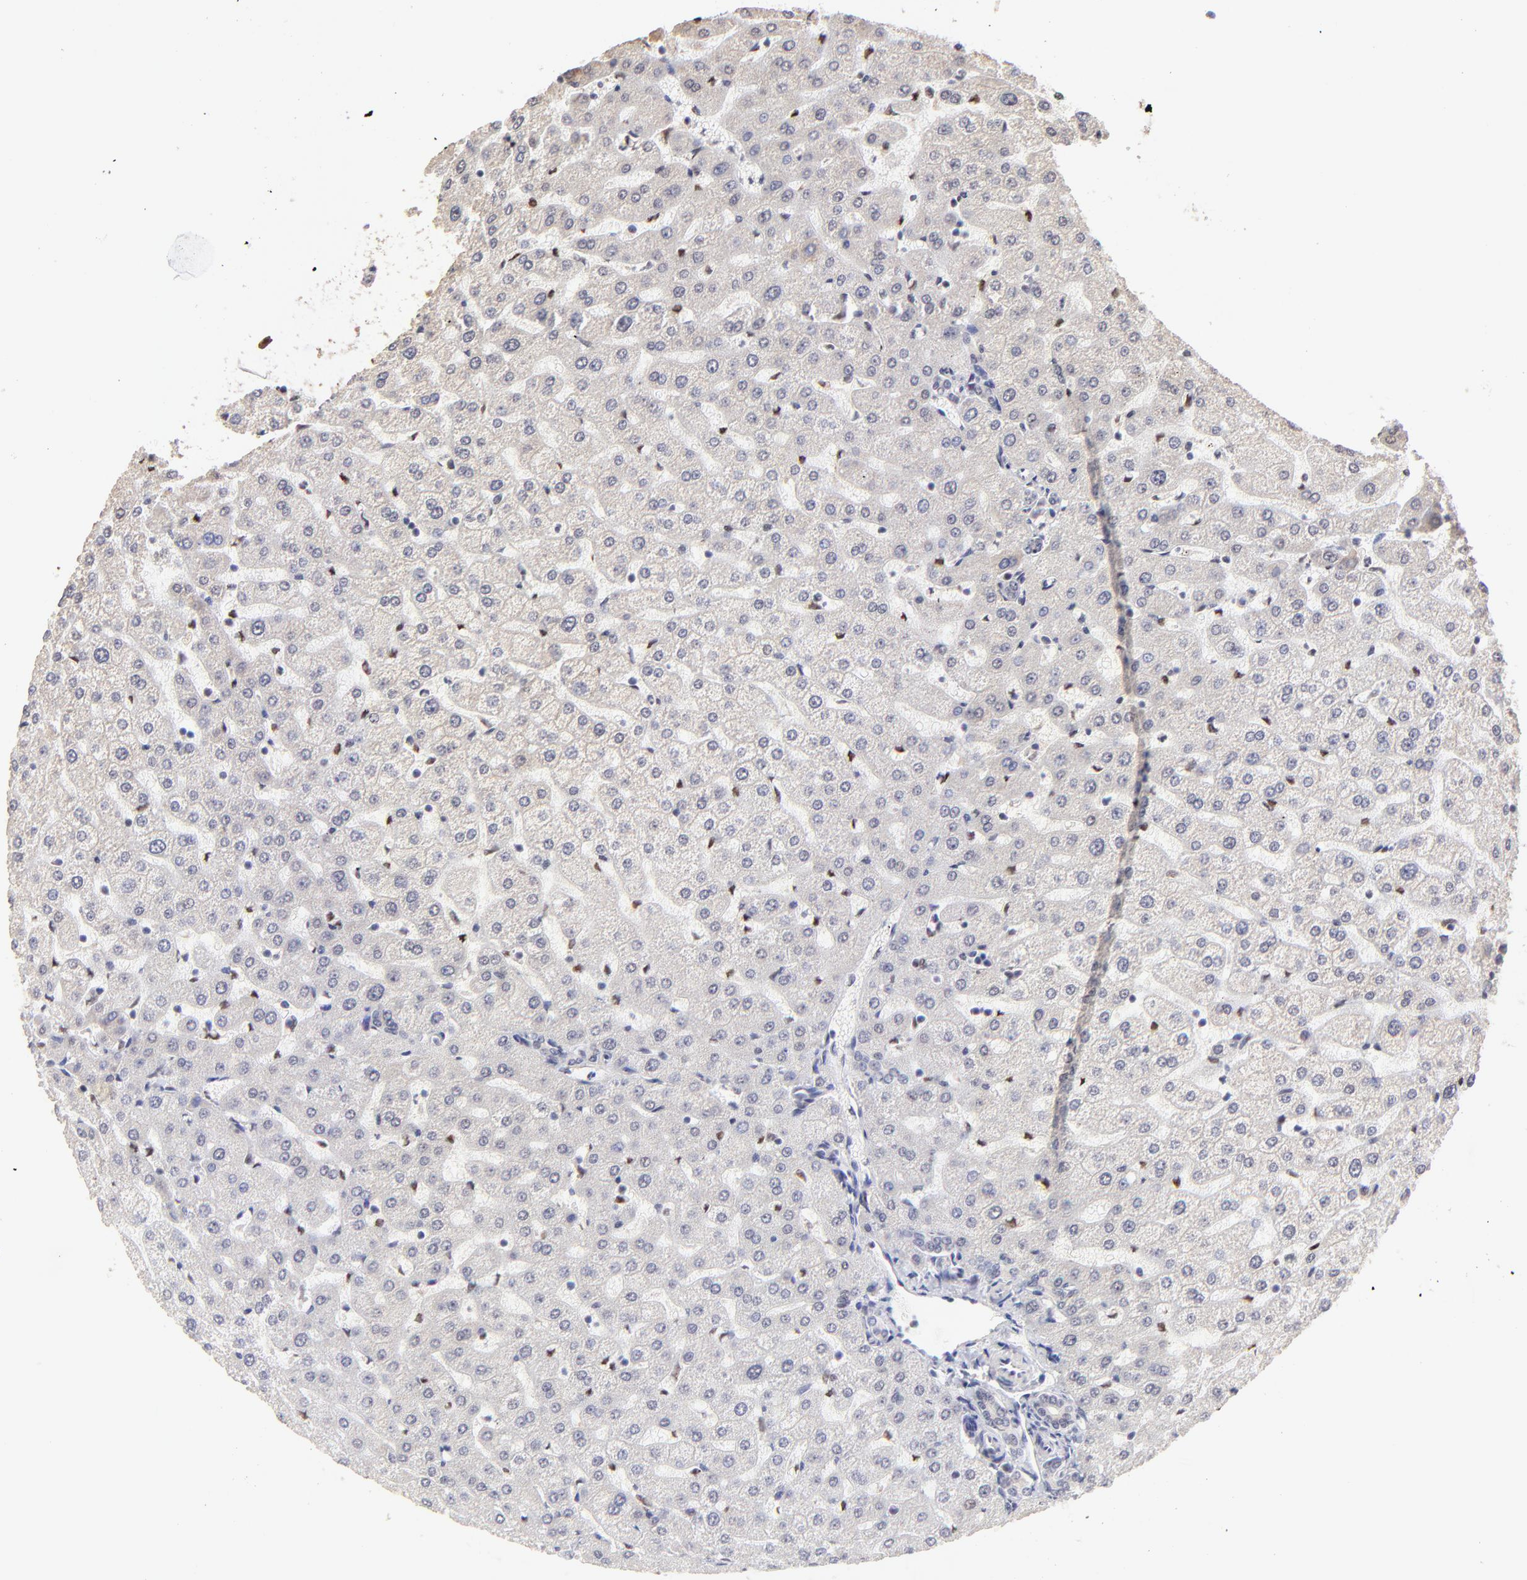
{"staining": {"intensity": "negative", "quantity": "none", "location": "none"}, "tissue": "liver", "cell_type": "Cholangiocytes", "image_type": "normal", "snomed": [{"axis": "morphology", "description": "Normal tissue, NOS"}, {"axis": "morphology", "description": "Fibrosis, NOS"}, {"axis": "topography", "description": "Liver"}], "caption": "Immunohistochemistry micrograph of unremarkable human liver stained for a protein (brown), which demonstrates no expression in cholangiocytes. The staining was performed using DAB to visualize the protein expression in brown, while the nuclei were stained in blue with hematoxylin (Magnification: 20x).", "gene": "ZNF670", "patient": {"sex": "female", "age": 29}}